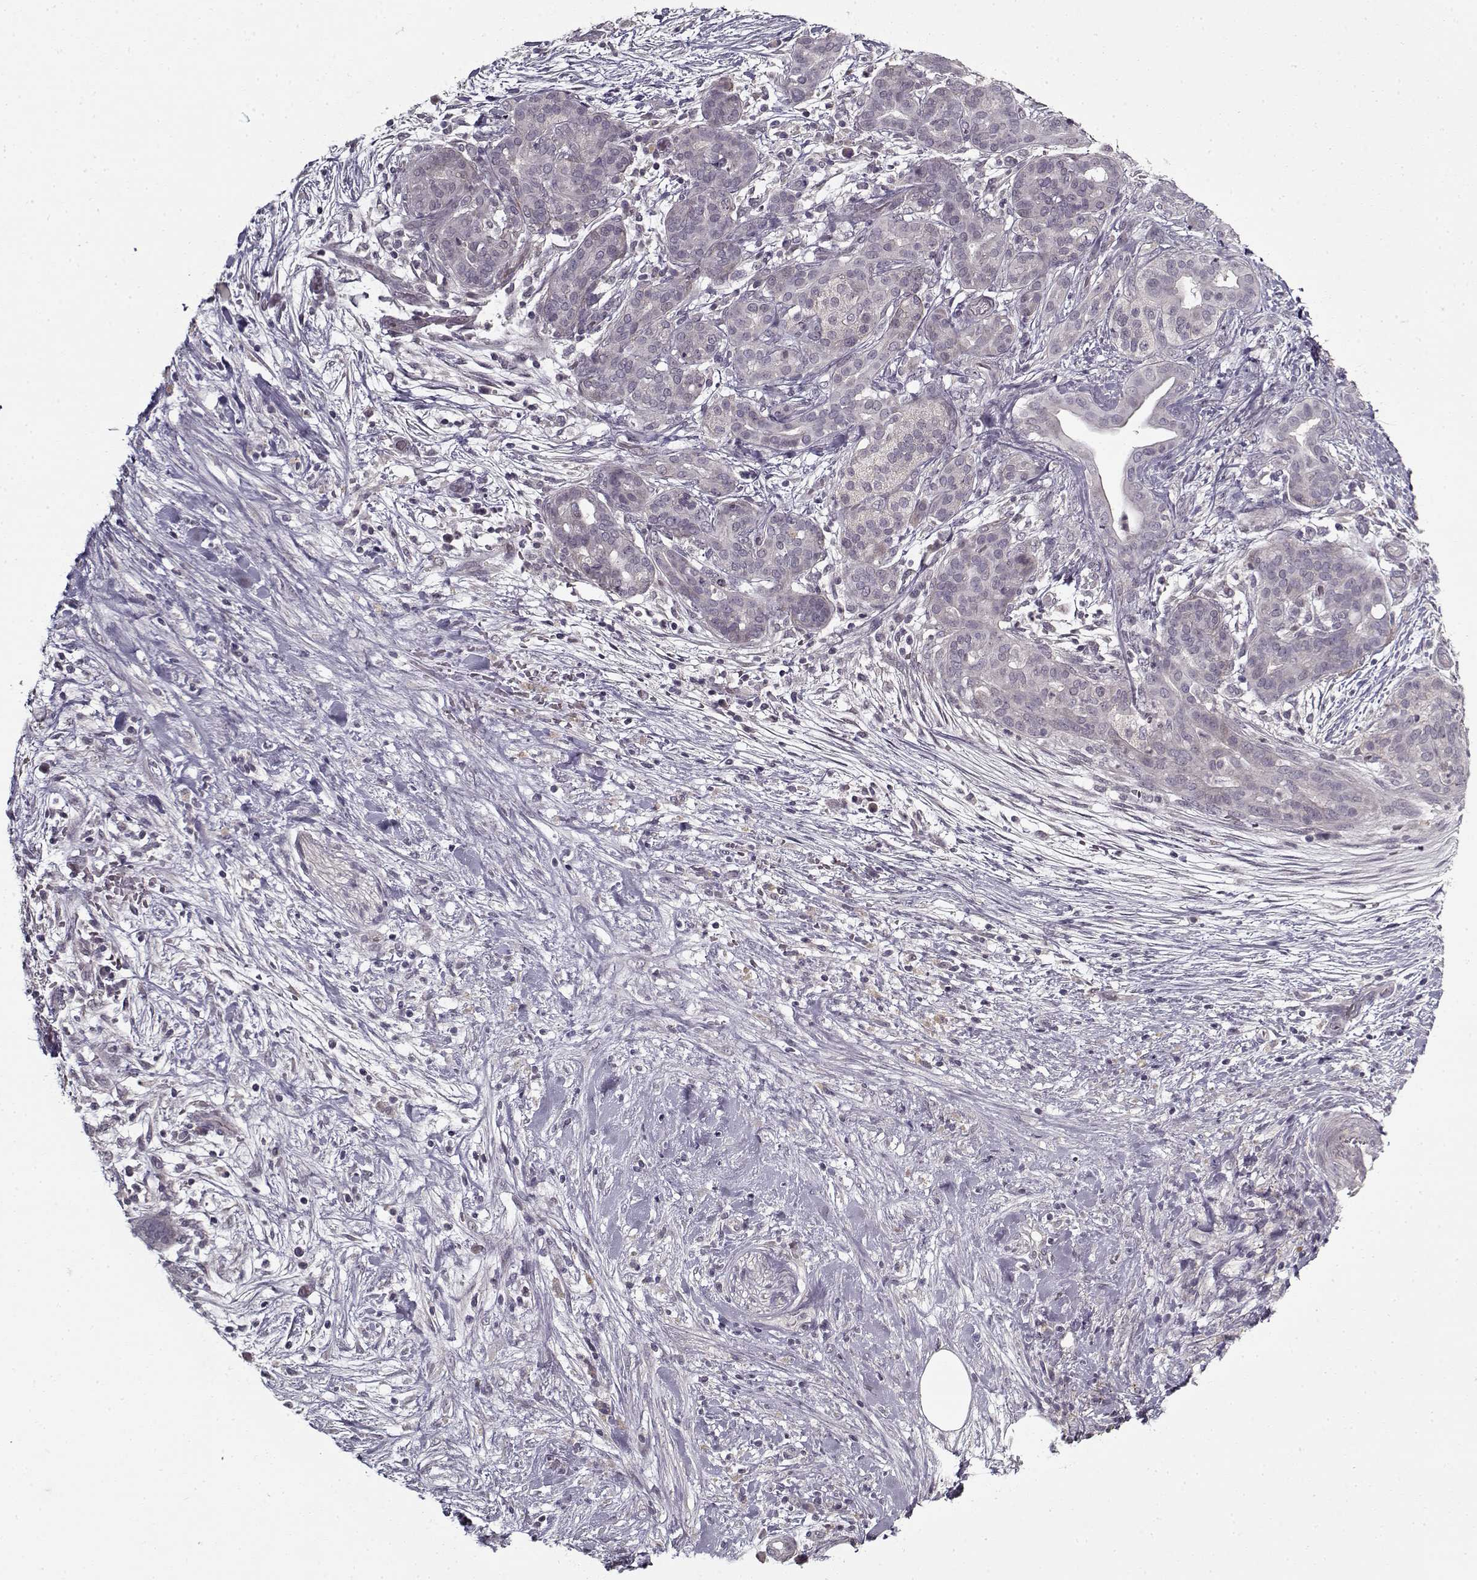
{"staining": {"intensity": "negative", "quantity": "none", "location": "none"}, "tissue": "pancreatic cancer", "cell_type": "Tumor cells", "image_type": "cancer", "snomed": [{"axis": "morphology", "description": "Adenocarcinoma, NOS"}, {"axis": "topography", "description": "Pancreas"}], "caption": "Pancreatic adenocarcinoma was stained to show a protein in brown. There is no significant expression in tumor cells.", "gene": "LAMA2", "patient": {"sex": "male", "age": 44}}